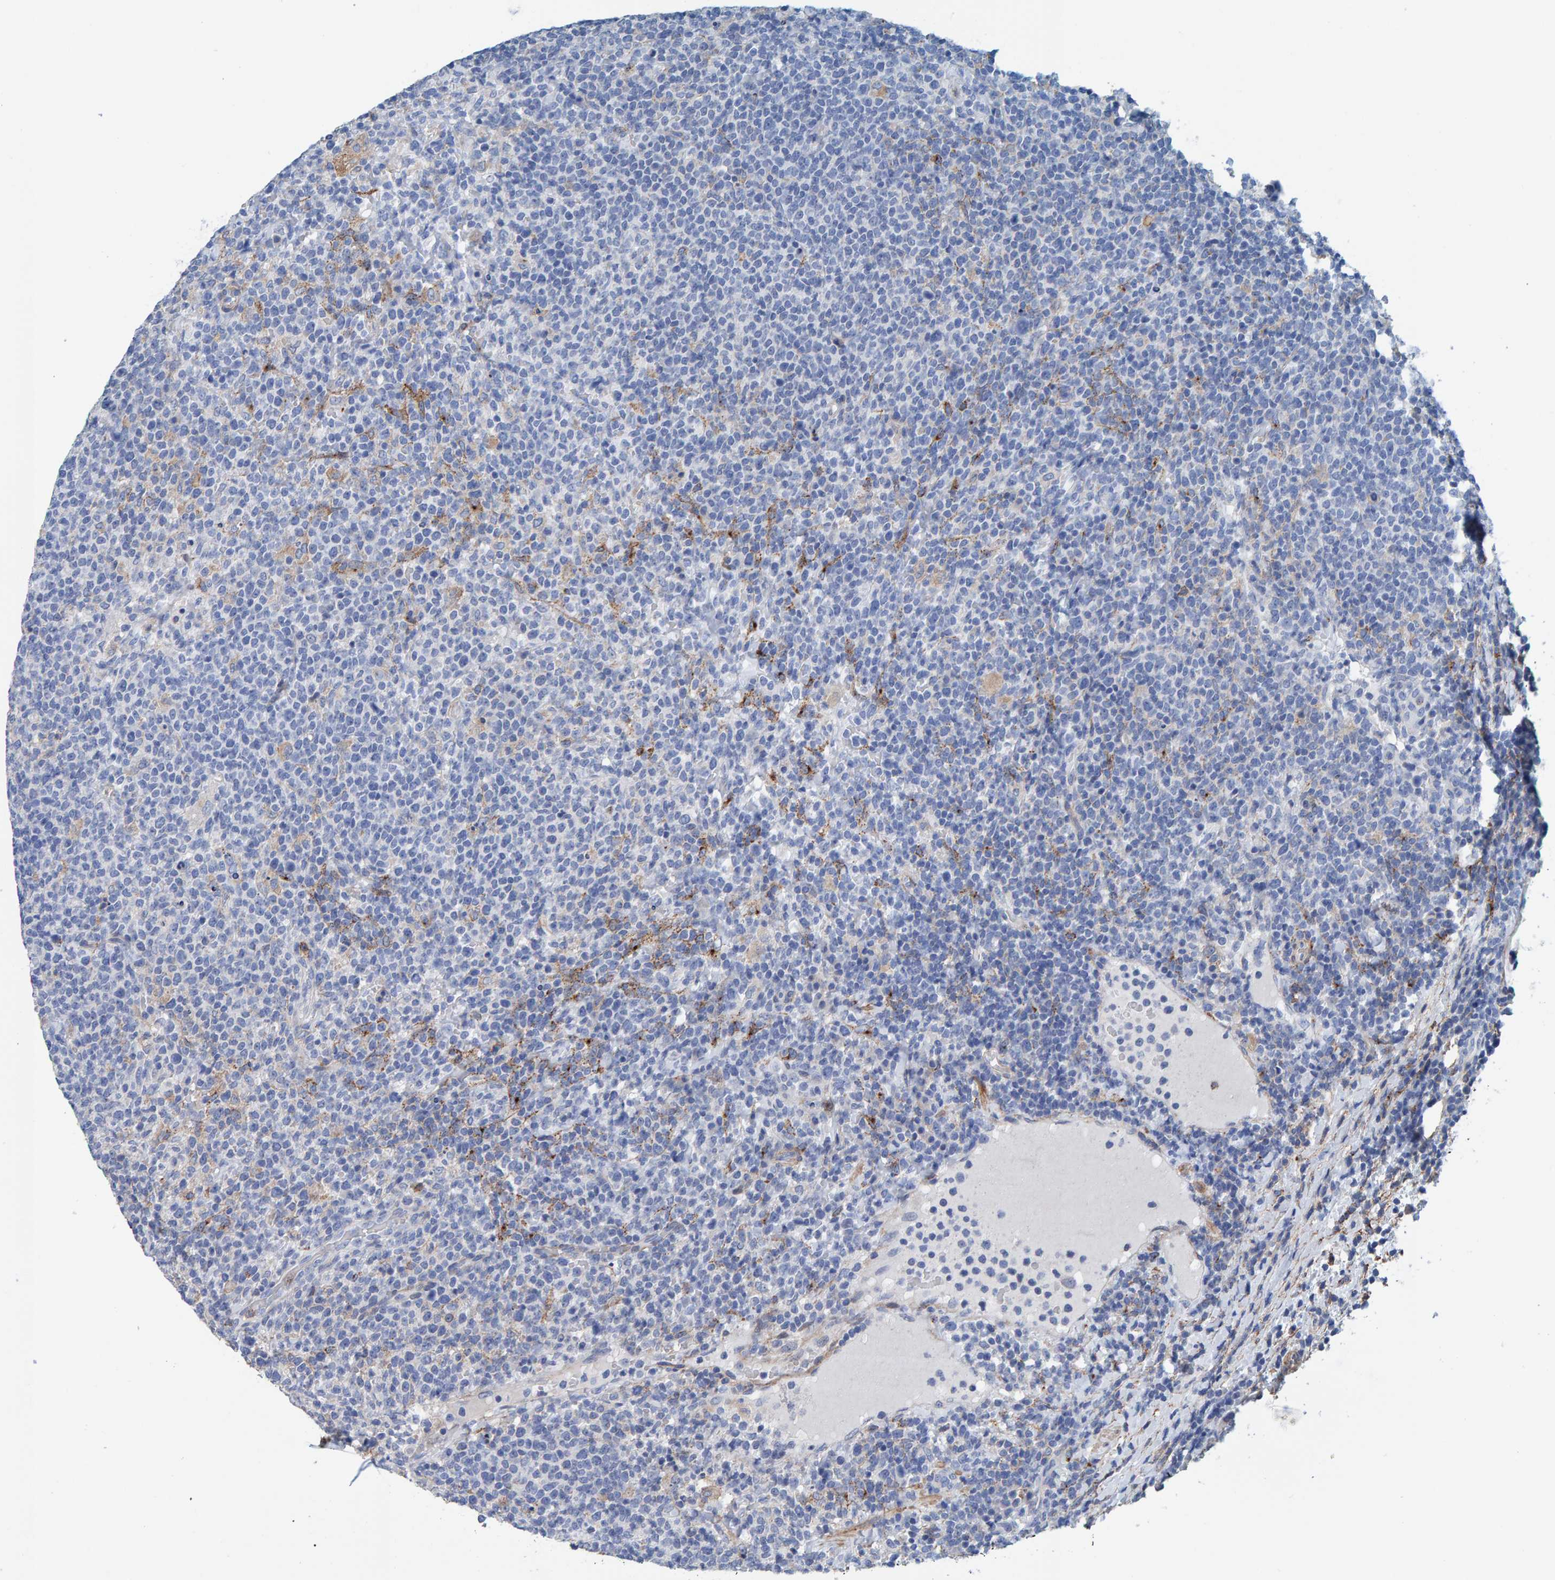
{"staining": {"intensity": "negative", "quantity": "none", "location": "none"}, "tissue": "lymphoma", "cell_type": "Tumor cells", "image_type": "cancer", "snomed": [{"axis": "morphology", "description": "Malignant lymphoma, non-Hodgkin's type, High grade"}, {"axis": "topography", "description": "Lymph node"}], "caption": "IHC histopathology image of neoplastic tissue: human high-grade malignant lymphoma, non-Hodgkin's type stained with DAB shows no significant protein expression in tumor cells.", "gene": "LRP1", "patient": {"sex": "male", "age": 61}}